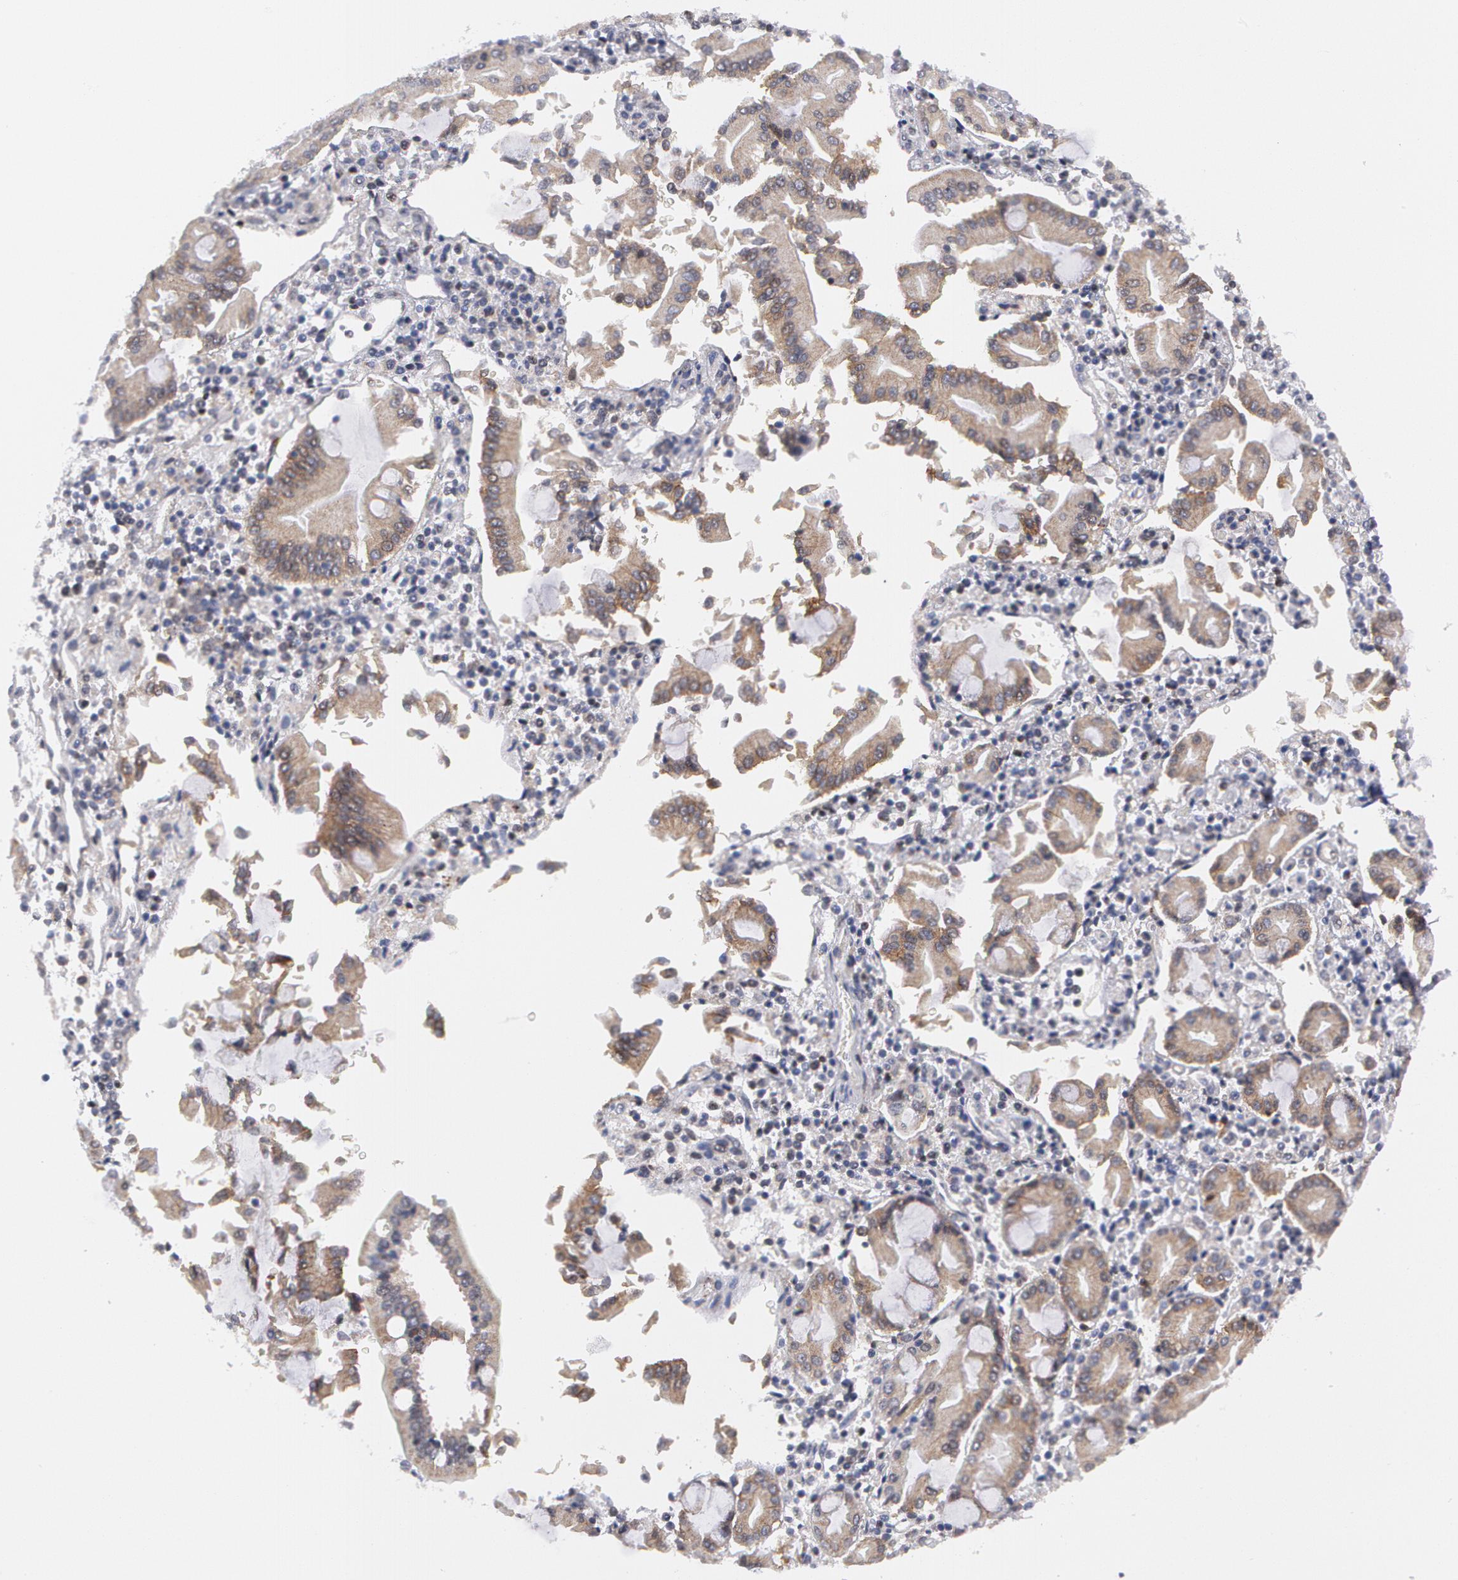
{"staining": {"intensity": "weak", "quantity": "25%-75%", "location": "cytoplasmic/membranous"}, "tissue": "pancreatic cancer", "cell_type": "Tumor cells", "image_type": "cancer", "snomed": [{"axis": "morphology", "description": "Adenocarcinoma, NOS"}, {"axis": "topography", "description": "Pancreas"}], "caption": "Brown immunohistochemical staining in human pancreatic adenocarcinoma displays weak cytoplasmic/membranous positivity in approximately 25%-75% of tumor cells.", "gene": "ERBB2", "patient": {"sex": "female", "age": 57}}